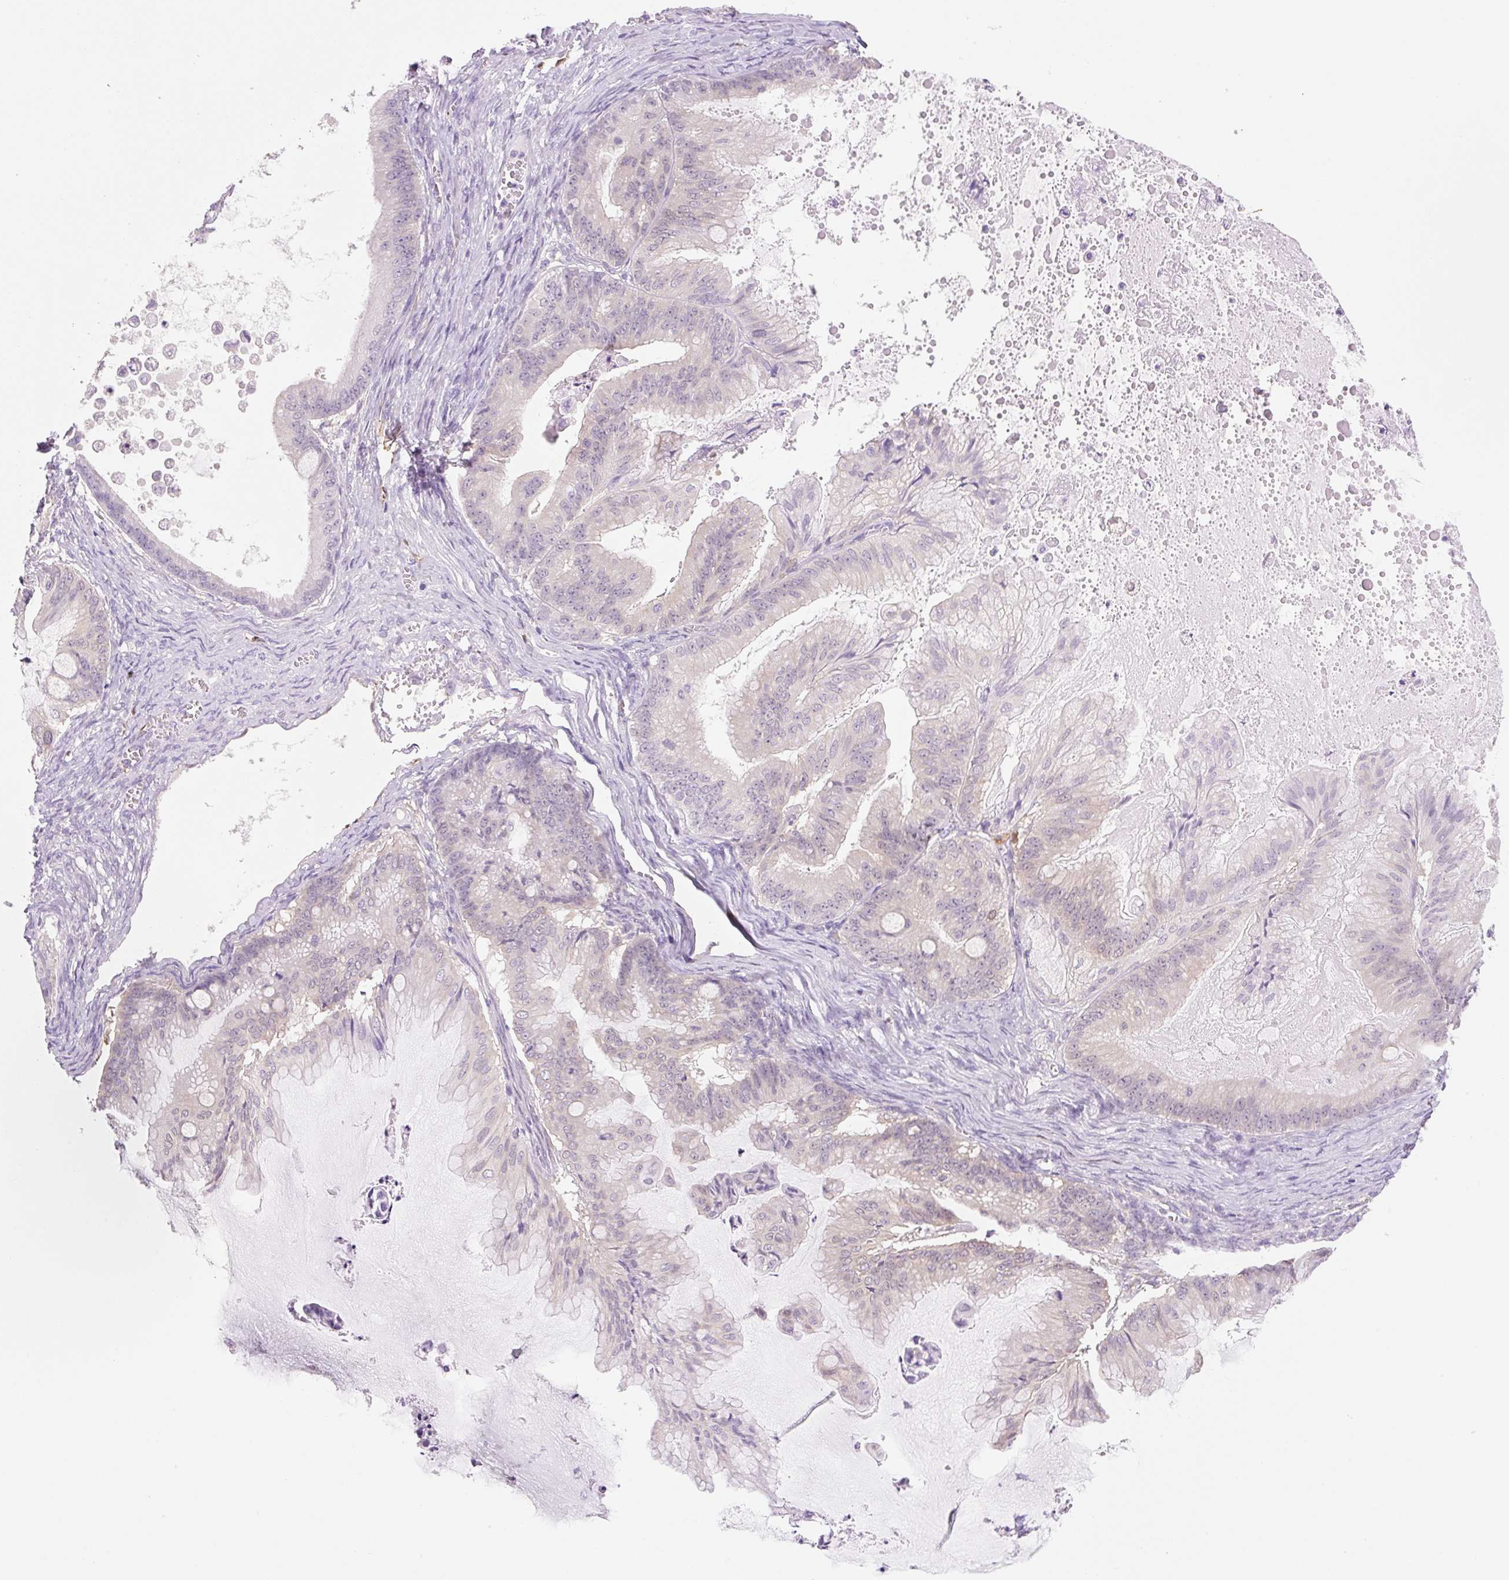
{"staining": {"intensity": "negative", "quantity": "none", "location": "none"}, "tissue": "ovarian cancer", "cell_type": "Tumor cells", "image_type": "cancer", "snomed": [{"axis": "morphology", "description": "Cystadenocarcinoma, mucinous, NOS"}, {"axis": "topography", "description": "Ovary"}], "caption": "DAB (3,3'-diaminobenzidine) immunohistochemical staining of ovarian cancer exhibits no significant positivity in tumor cells.", "gene": "FABP5", "patient": {"sex": "female", "age": 71}}